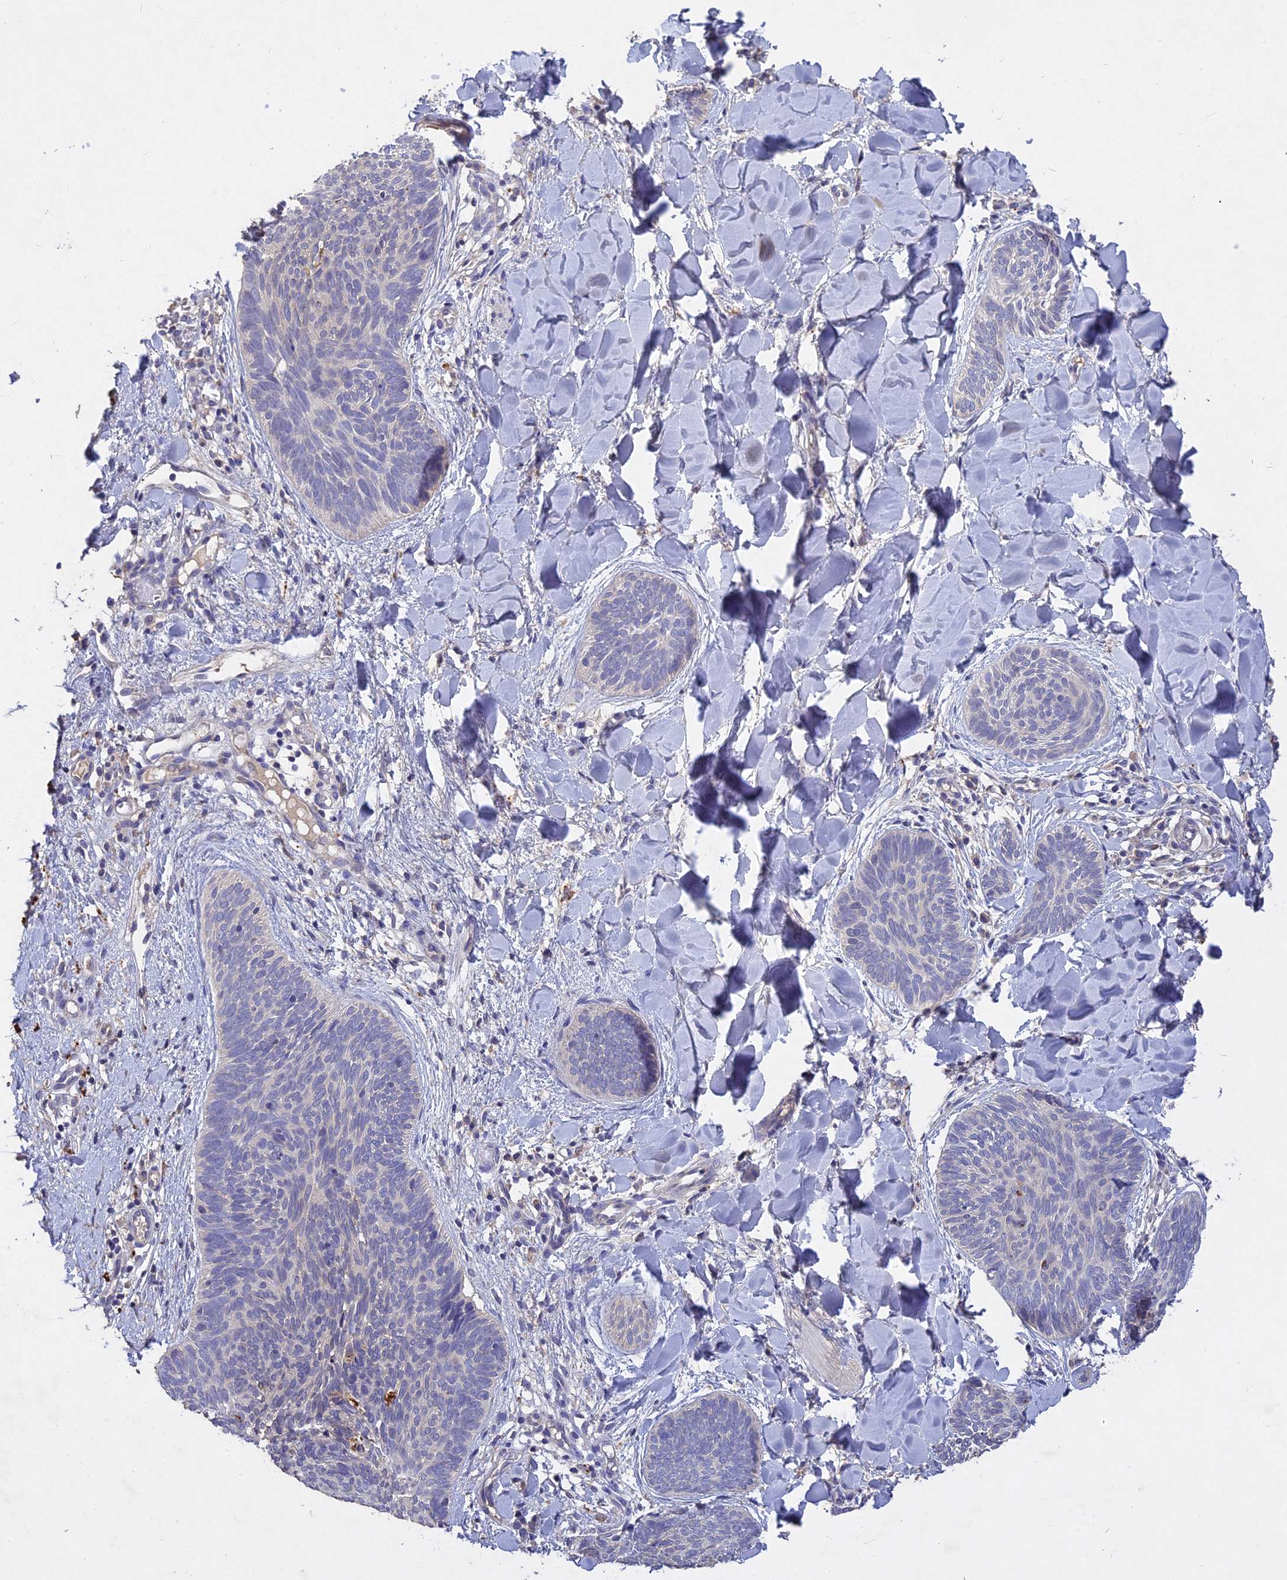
{"staining": {"intensity": "negative", "quantity": "none", "location": "none"}, "tissue": "skin cancer", "cell_type": "Tumor cells", "image_type": "cancer", "snomed": [{"axis": "morphology", "description": "Basal cell carcinoma"}, {"axis": "topography", "description": "Skin"}], "caption": "There is no significant positivity in tumor cells of skin cancer.", "gene": "SLC26A4", "patient": {"sex": "female", "age": 81}}